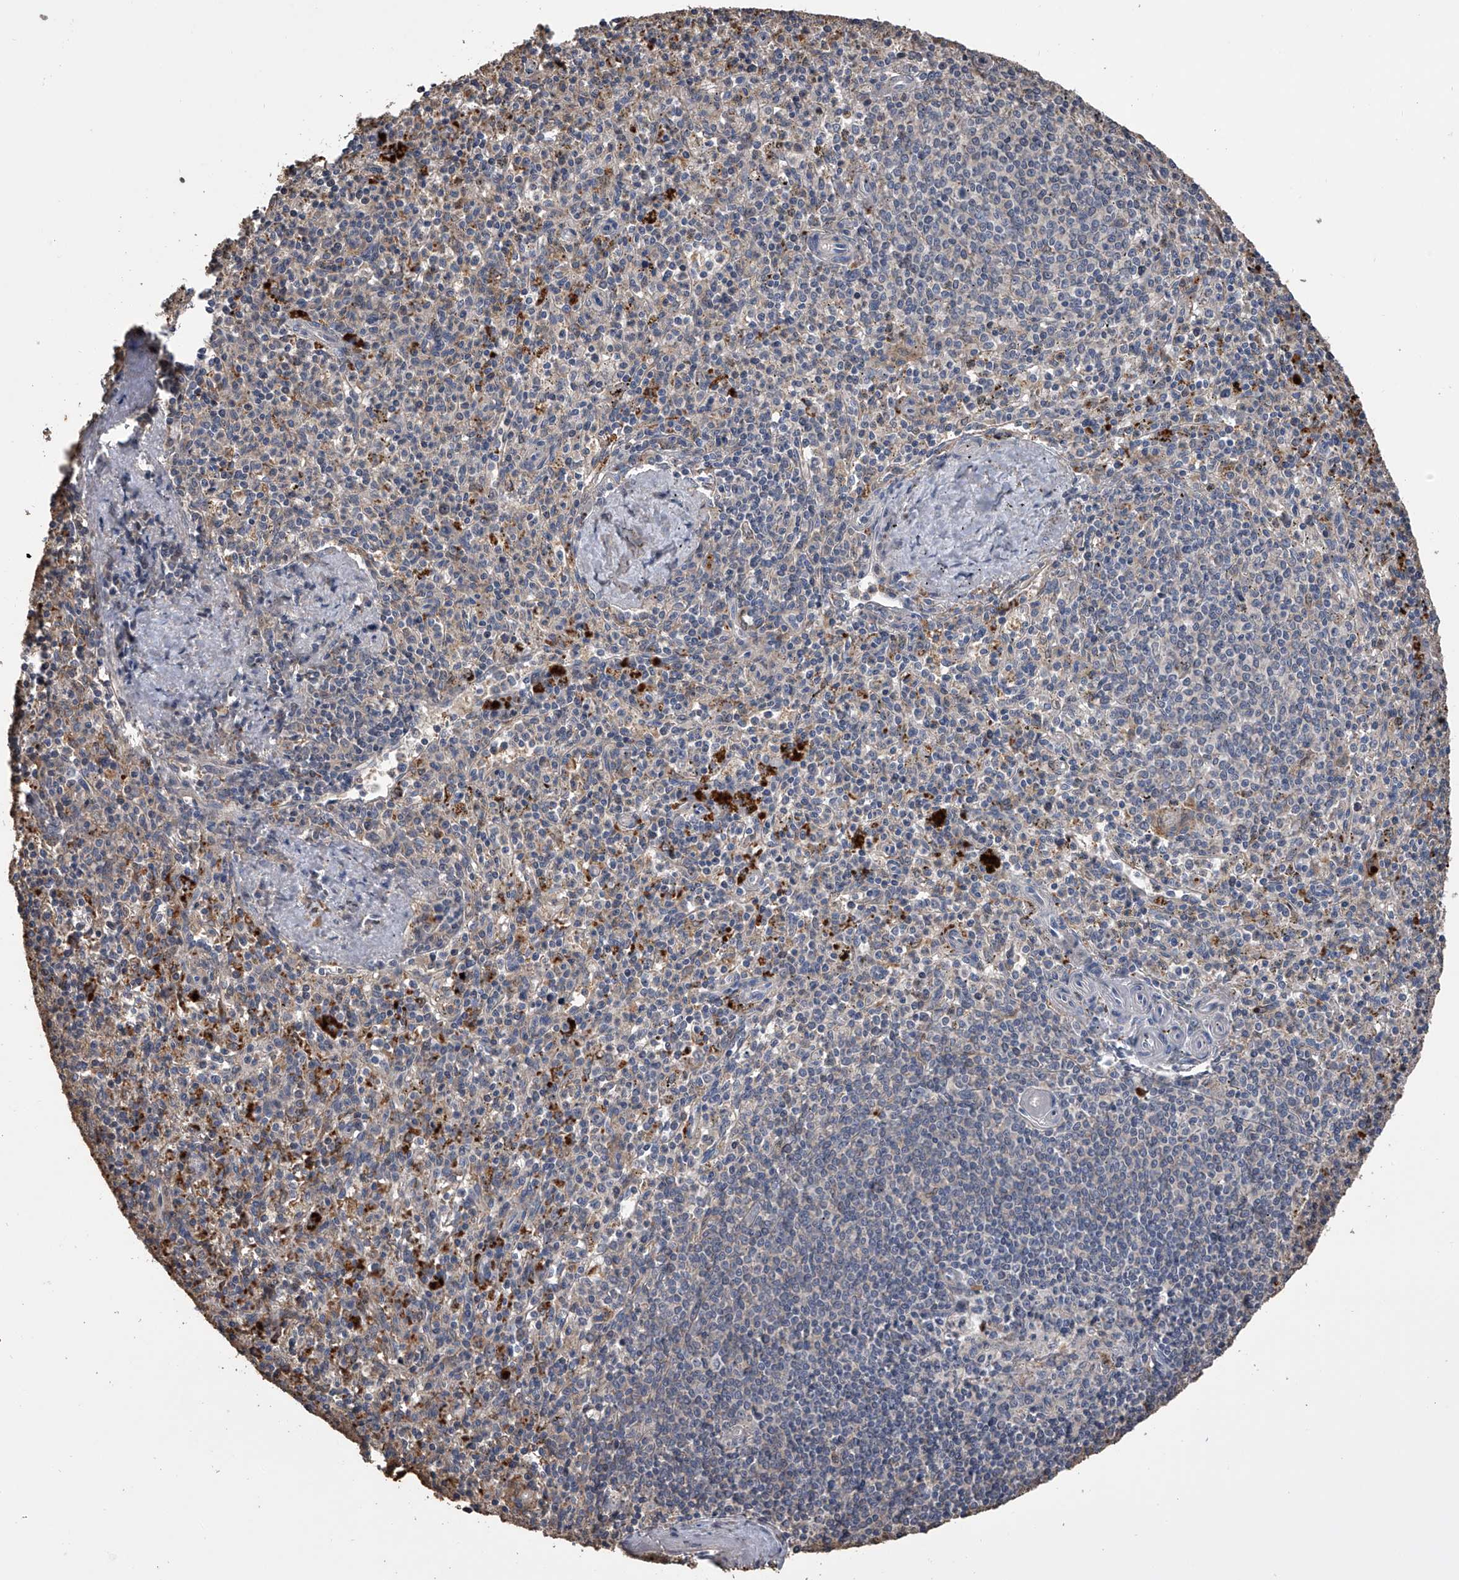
{"staining": {"intensity": "negative", "quantity": "none", "location": "none"}, "tissue": "spleen", "cell_type": "Cells in red pulp", "image_type": "normal", "snomed": [{"axis": "morphology", "description": "Normal tissue, NOS"}, {"axis": "topography", "description": "Spleen"}], "caption": "Spleen stained for a protein using IHC reveals no positivity cells in red pulp.", "gene": "DOCK9", "patient": {"sex": "male", "age": 72}}